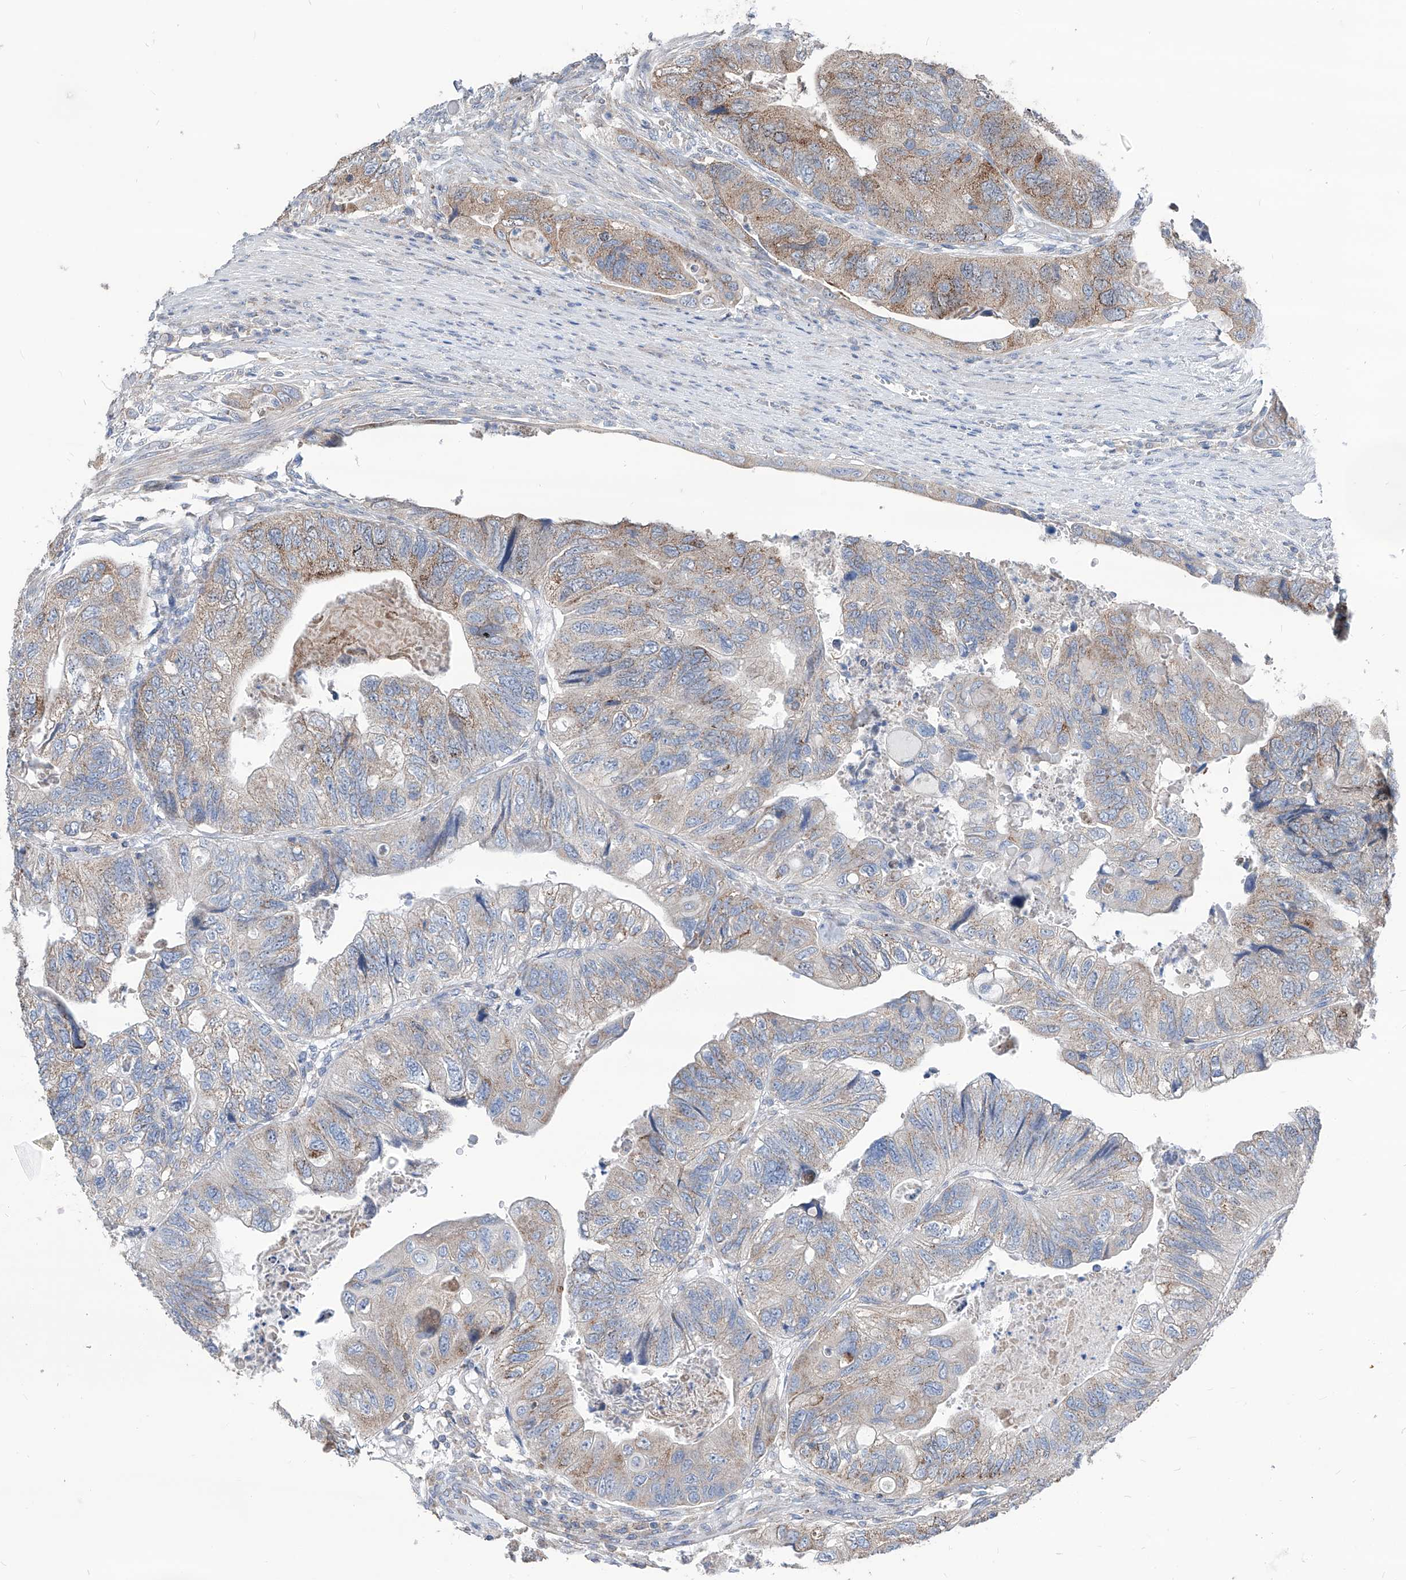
{"staining": {"intensity": "moderate", "quantity": "<25%", "location": "cytoplasmic/membranous"}, "tissue": "colorectal cancer", "cell_type": "Tumor cells", "image_type": "cancer", "snomed": [{"axis": "morphology", "description": "Adenocarcinoma, NOS"}, {"axis": "topography", "description": "Rectum"}], "caption": "Protein expression analysis of human colorectal adenocarcinoma reveals moderate cytoplasmic/membranous positivity in approximately <25% of tumor cells.", "gene": "AGPS", "patient": {"sex": "male", "age": 63}}